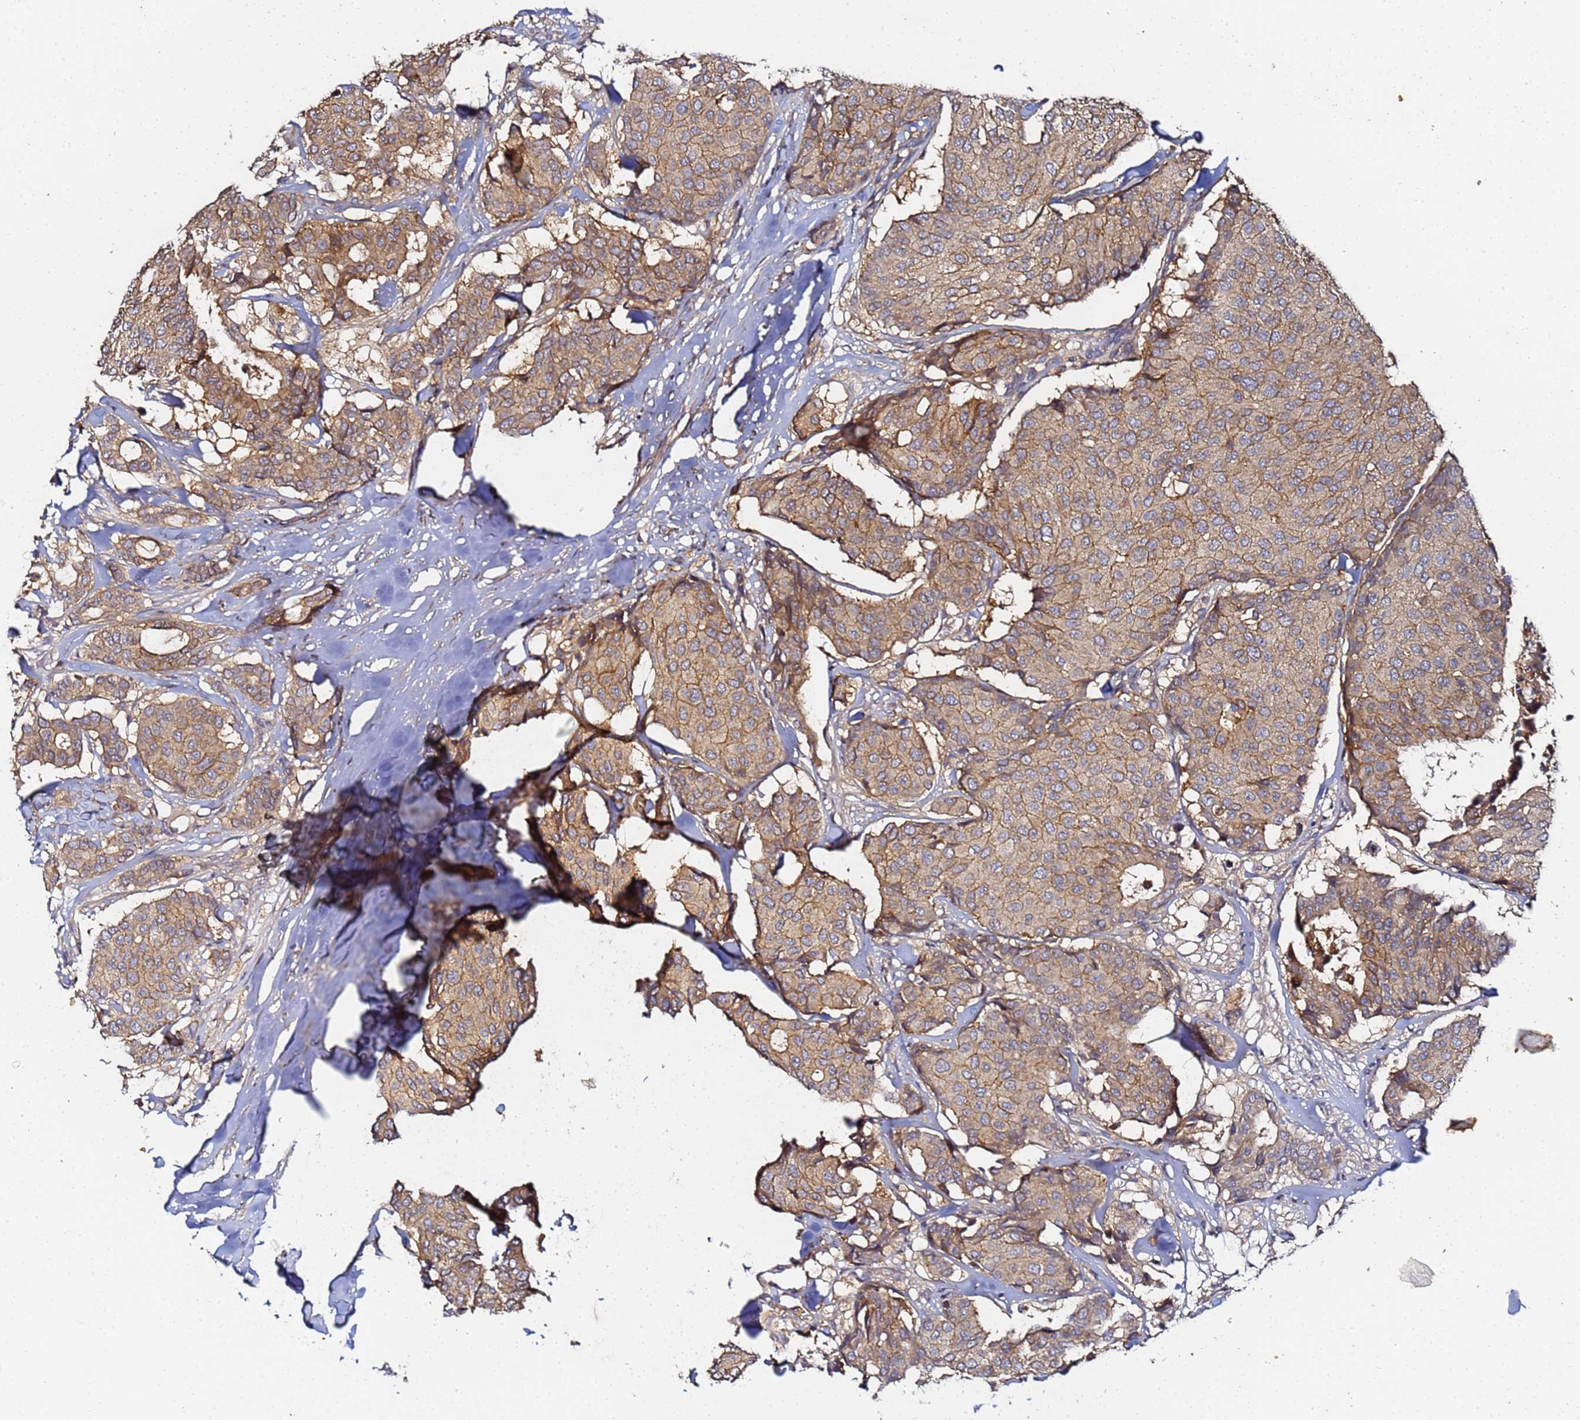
{"staining": {"intensity": "moderate", "quantity": ">75%", "location": "cytoplasmic/membranous"}, "tissue": "breast cancer", "cell_type": "Tumor cells", "image_type": "cancer", "snomed": [{"axis": "morphology", "description": "Duct carcinoma"}, {"axis": "topography", "description": "Breast"}], "caption": "IHC staining of breast cancer (invasive ductal carcinoma), which reveals medium levels of moderate cytoplasmic/membranous expression in about >75% of tumor cells indicating moderate cytoplasmic/membranous protein staining. The staining was performed using DAB (brown) for protein detection and nuclei were counterstained in hematoxylin (blue).", "gene": "LRRC69", "patient": {"sex": "female", "age": 75}}